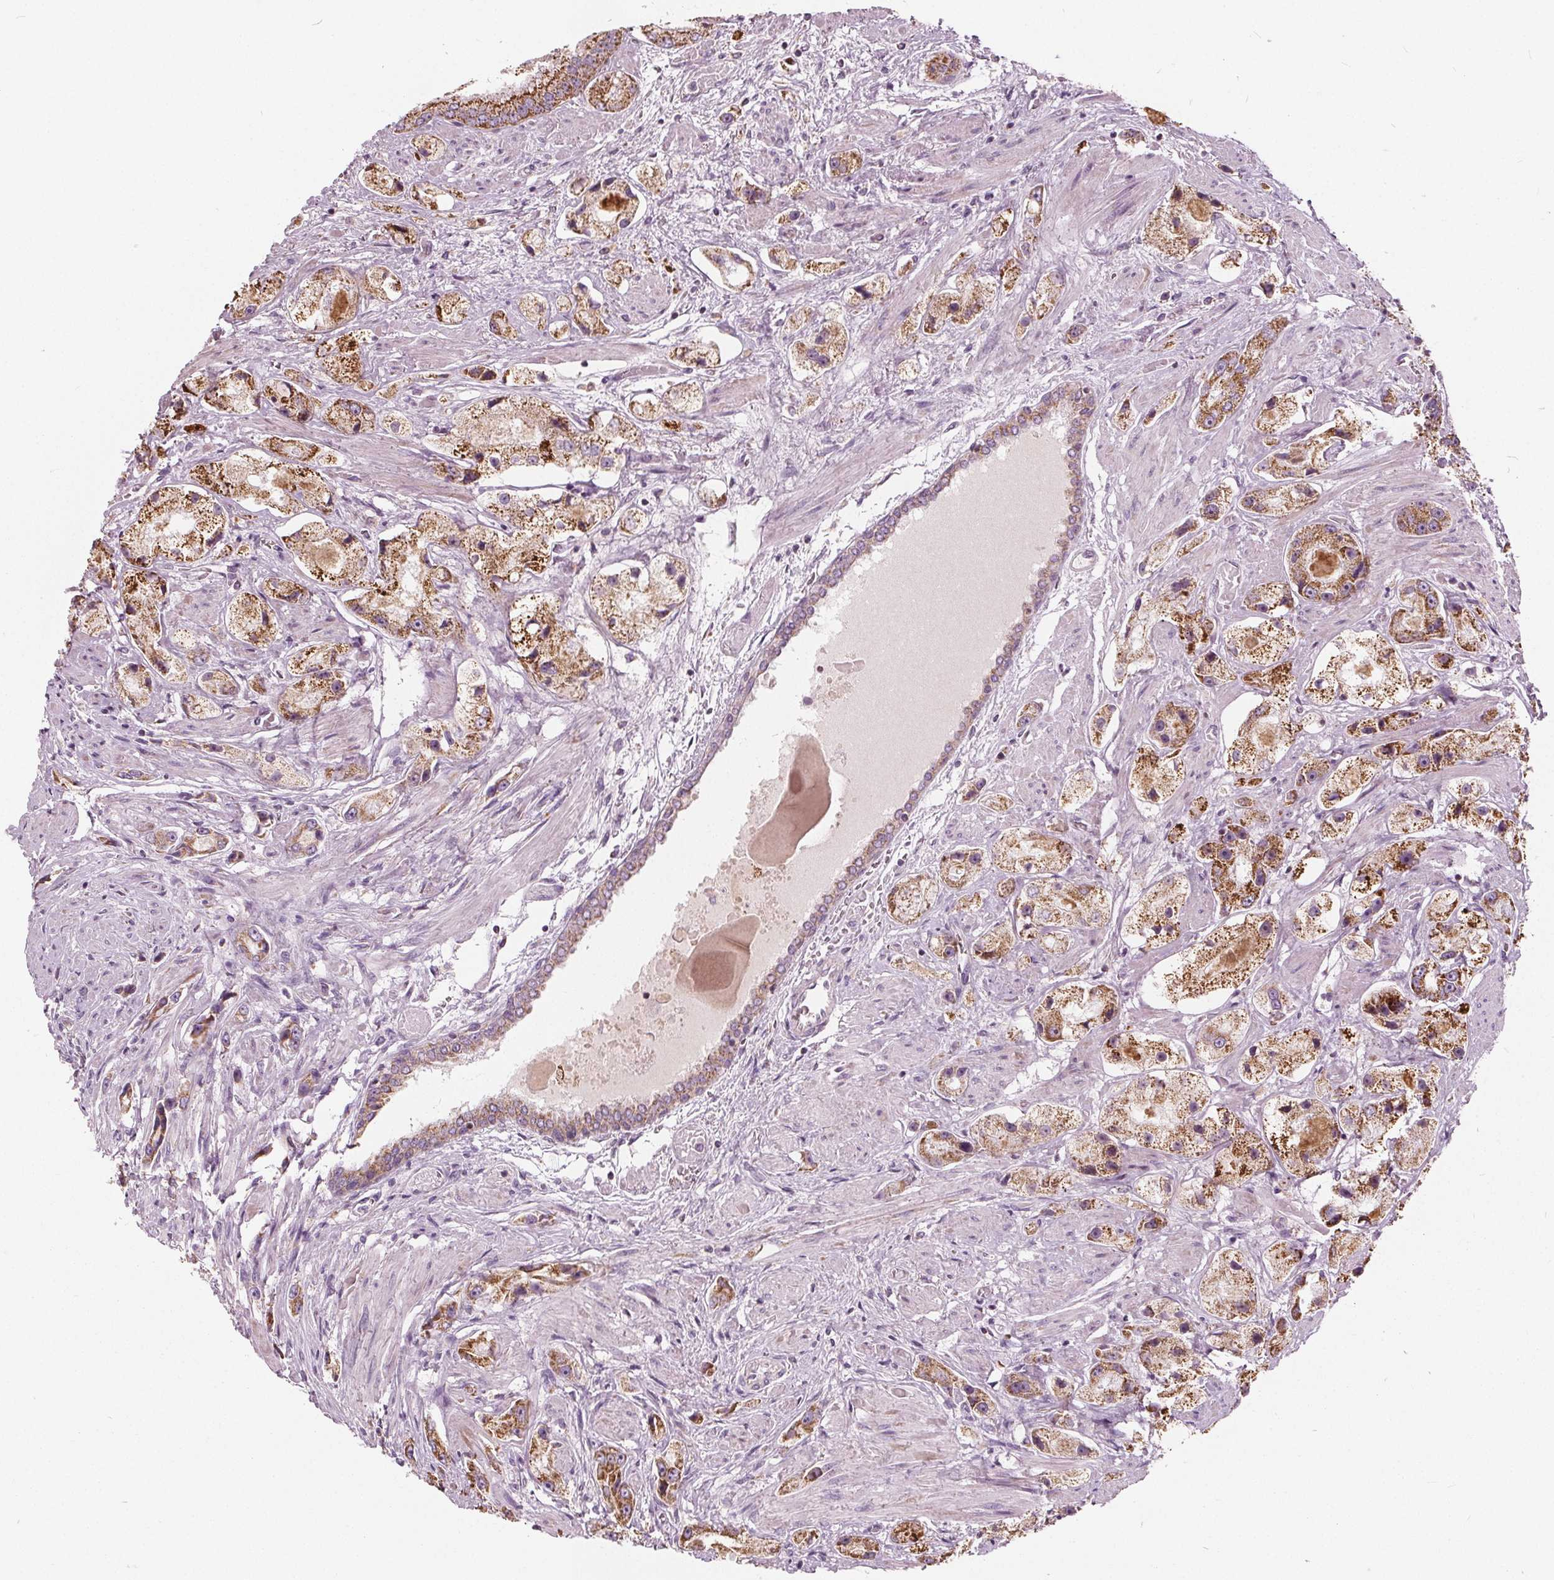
{"staining": {"intensity": "moderate", "quantity": ">75%", "location": "cytoplasmic/membranous"}, "tissue": "prostate cancer", "cell_type": "Tumor cells", "image_type": "cancer", "snomed": [{"axis": "morphology", "description": "Adenocarcinoma, High grade"}, {"axis": "topography", "description": "Prostate"}], "caption": "Protein positivity by immunohistochemistry demonstrates moderate cytoplasmic/membranous expression in approximately >75% of tumor cells in prostate cancer.", "gene": "ECI2", "patient": {"sex": "male", "age": 67}}